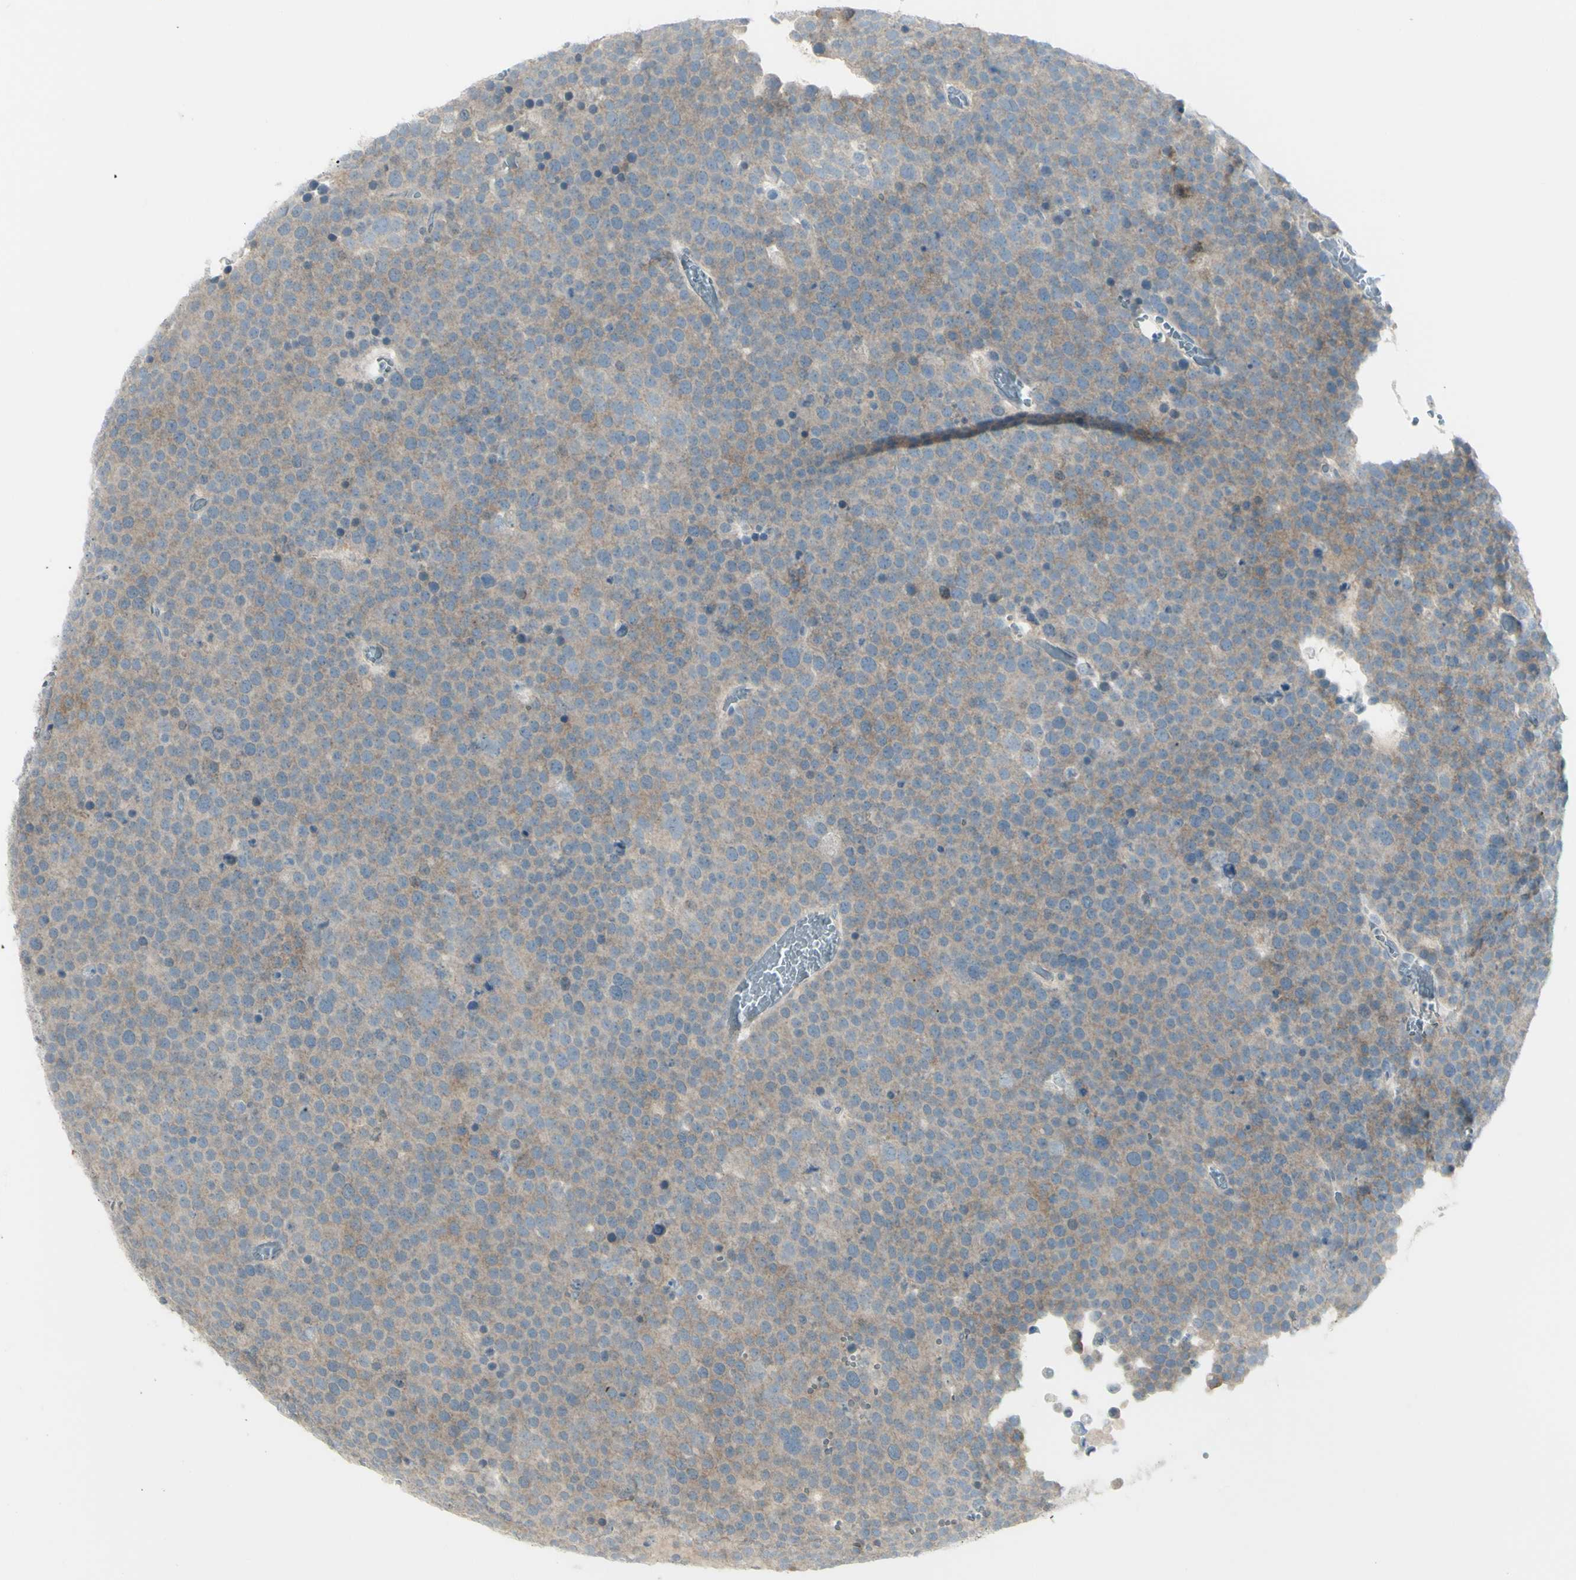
{"staining": {"intensity": "weak", "quantity": ">75%", "location": "cytoplasmic/membranous"}, "tissue": "testis cancer", "cell_type": "Tumor cells", "image_type": "cancer", "snomed": [{"axis": "morphology", "description": "Seminoma, NOS"}, {"axis": "topography", "description": "Testis"}], "caption": "Immunohistochemistry of human seminoma (testis) shows low levels of weak cytoplasmic/membranous staining in about >75% of tumor cells.", "gene": "SH3GL2", "patient": {"sex": "male", "age": 71}}